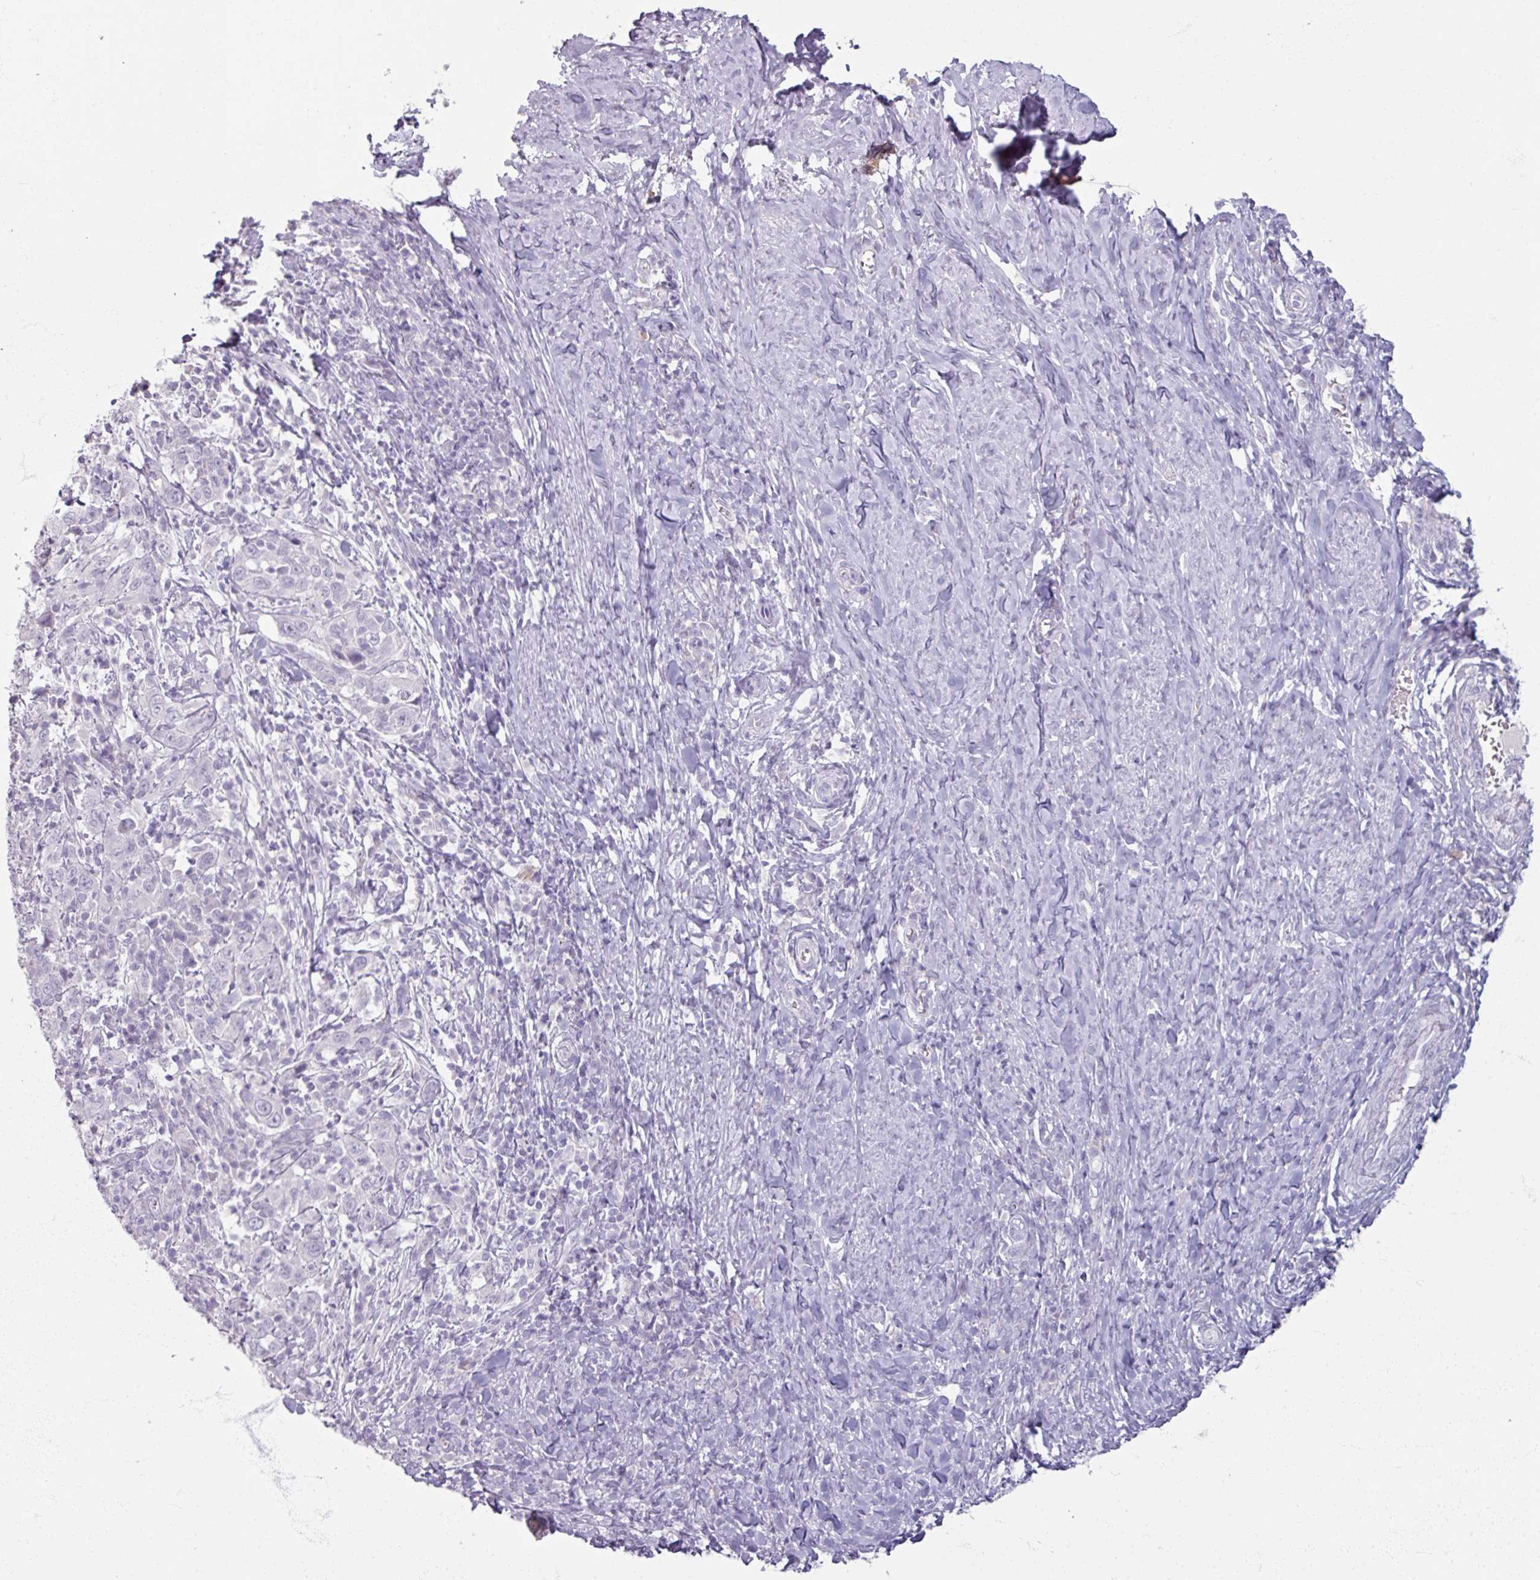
{"staining": {"intensity": "negative", "quantity": "none", "location": "none"}, "tissue": "cervical cancer", "cell_type": "Tumor cells", "image_type": "cancer", "snomed": [{"axis": "morphology", "description": "Squamous cell carcinoma, NOS"}, {"axis": "topography", "description": "Cervix"}], "caption": "Squamous cell carcinoma (cervical) stained for a protein using immunohistochemistry reveals no positivity tumor cells.", "gene": "TG", "patient": {"sex": "female", "age": 46}}